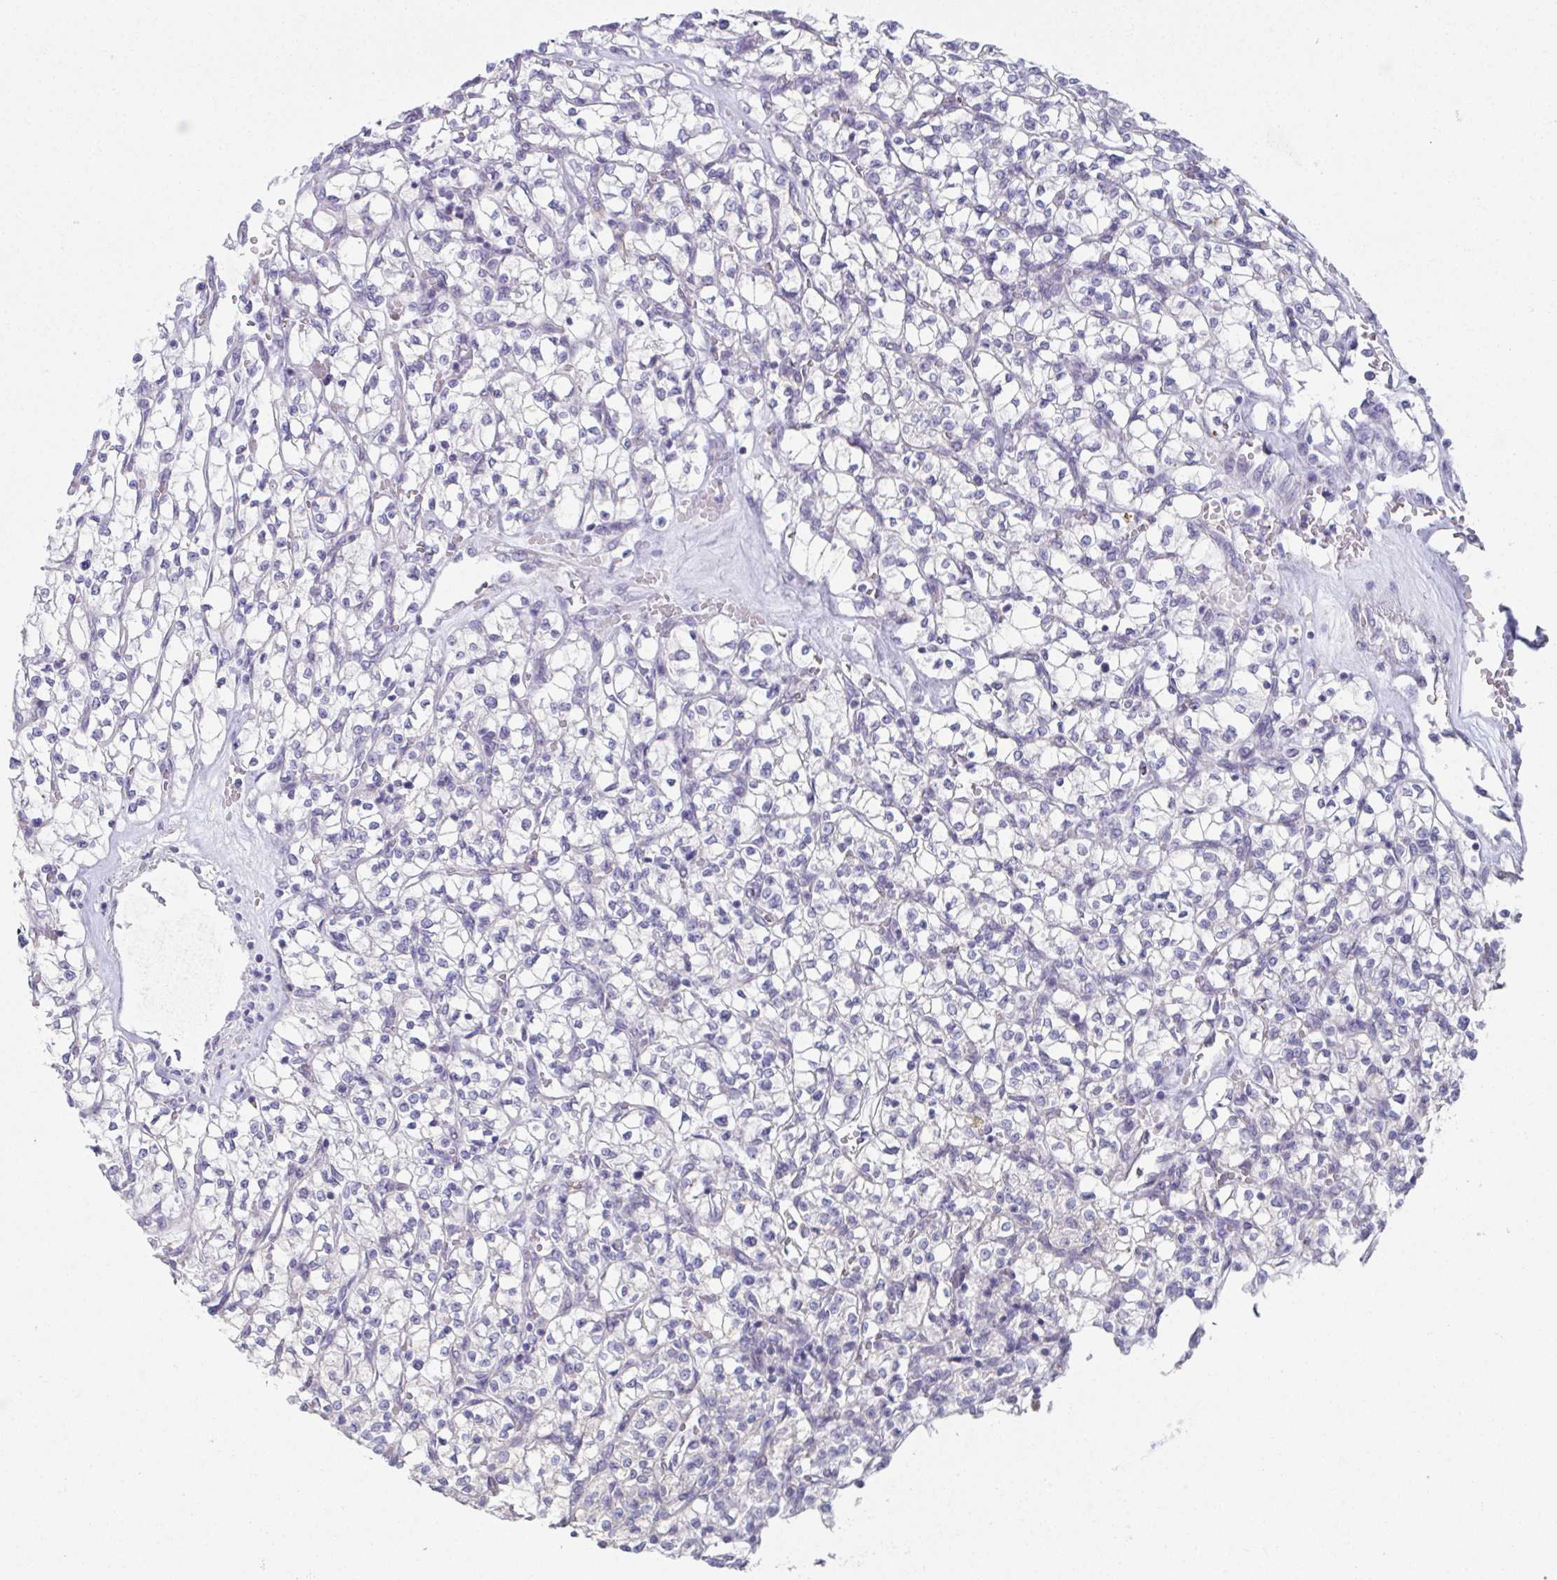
{"staining": {"intensity": "negative", "quantity": "none", "location": "none"}, "tissue": "renal cancer", "cell_type": "Tumor cells", "image_type": "cancer", "snomed": [{"axis": "morphology", "description": "Adenocarcinoma, NOS"}, {"axis": "topography", "description": "Kidney"}], "caption": "Immunohistochemistry (IHC) micrograph of human adenocarcinoma (renal) stained for a protein (brown), which reveals no positivity in tumor cells.", "gene": "RBP1", "patient": {"sex": "female", "age": 64}}